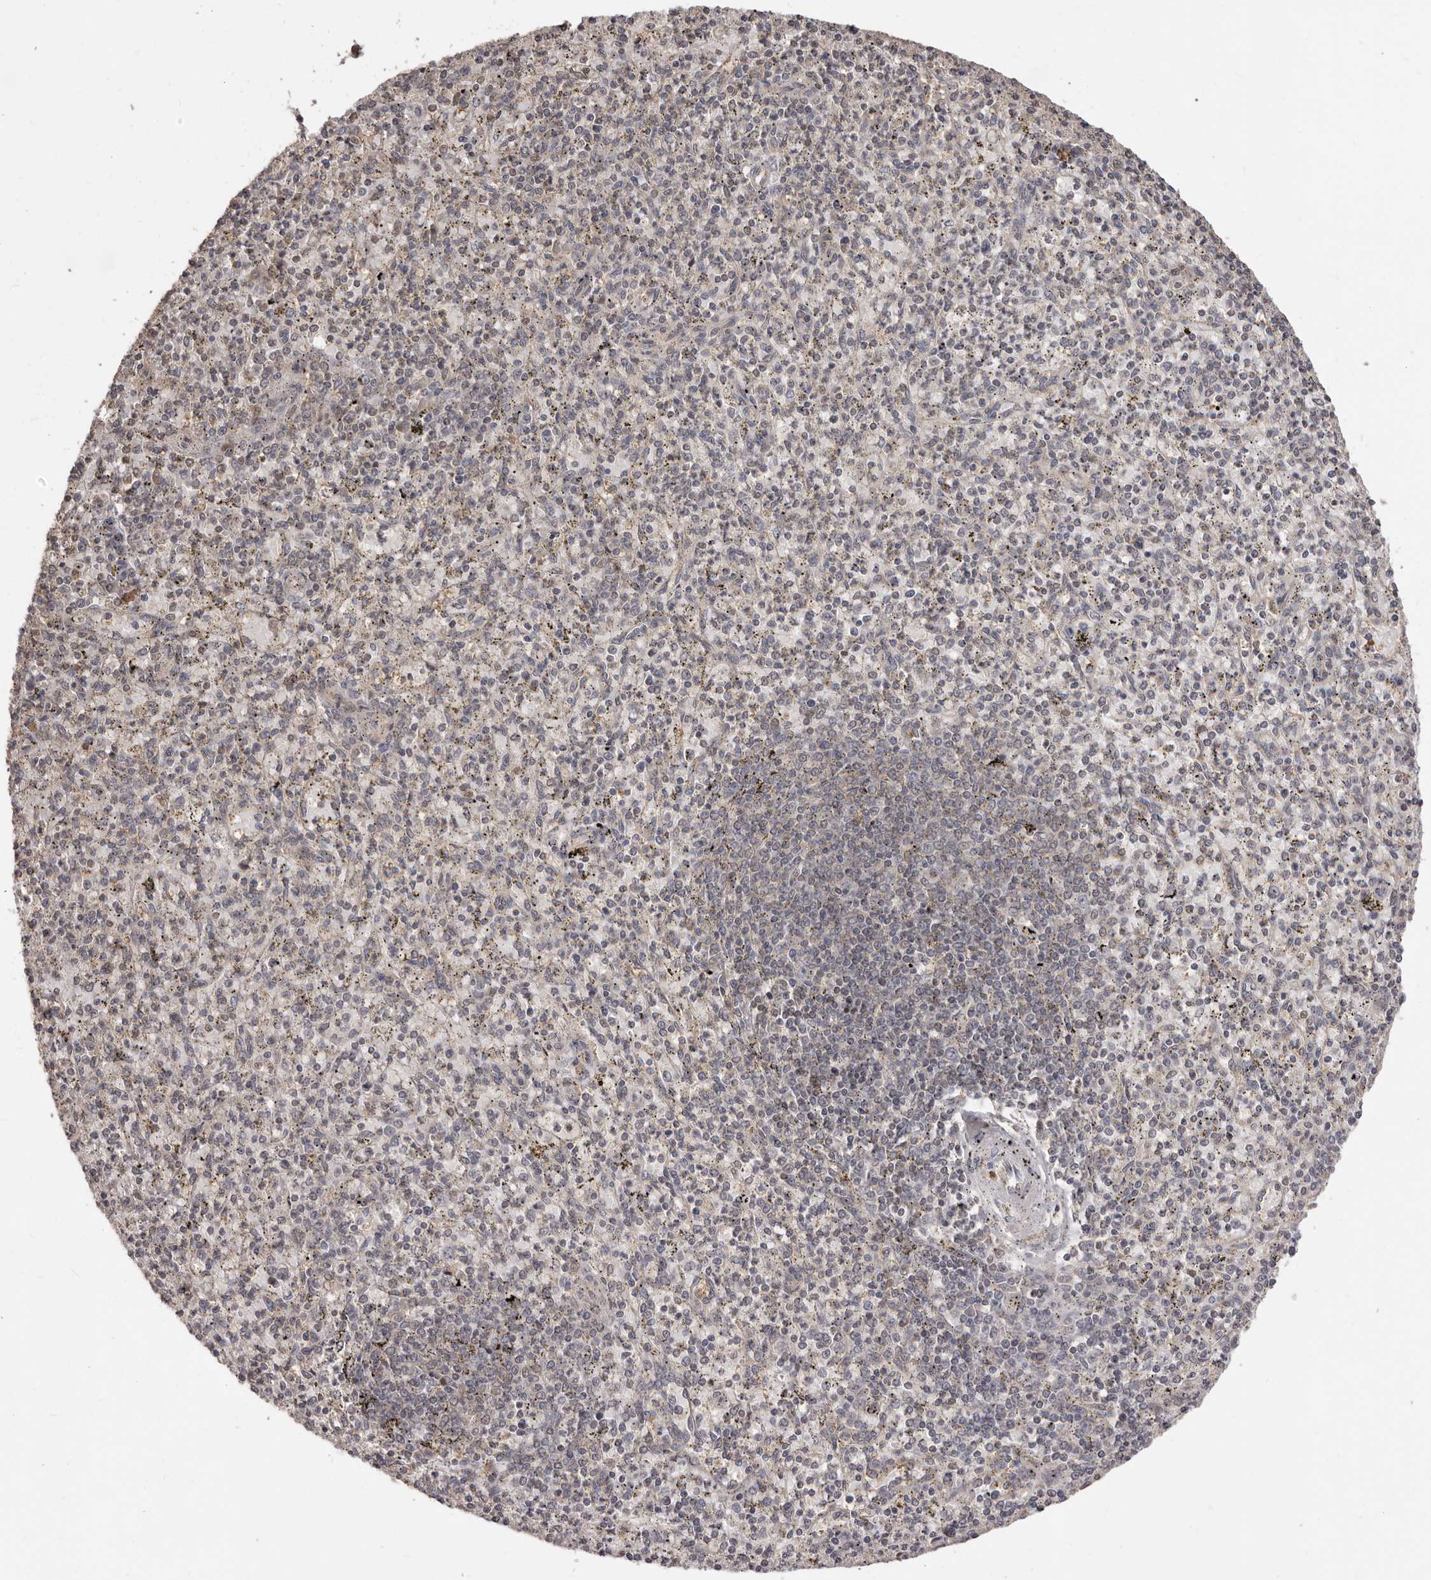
{"staining": {"intensity": "weak", "quantity": "25%-75%", "location": "cytoplasmic/membranous"}, "tissue": "spleen", "cell_type": "Cells in red pulp", "image_type": "normal", "snomed": [{"axis": "morphology", "description": "Normal tissue, NOS"}, {"axis": "topography", "description": "Spleen"}], "caption": "Protein expression by immunohistochemistry demonstrates weak cytoplasmic/membranous staining in approximately 25%-75% of cells in red pulp in unremarkable spleen.", "gene": "MTO1", "patient": {"sex": "male", "age": 72}}